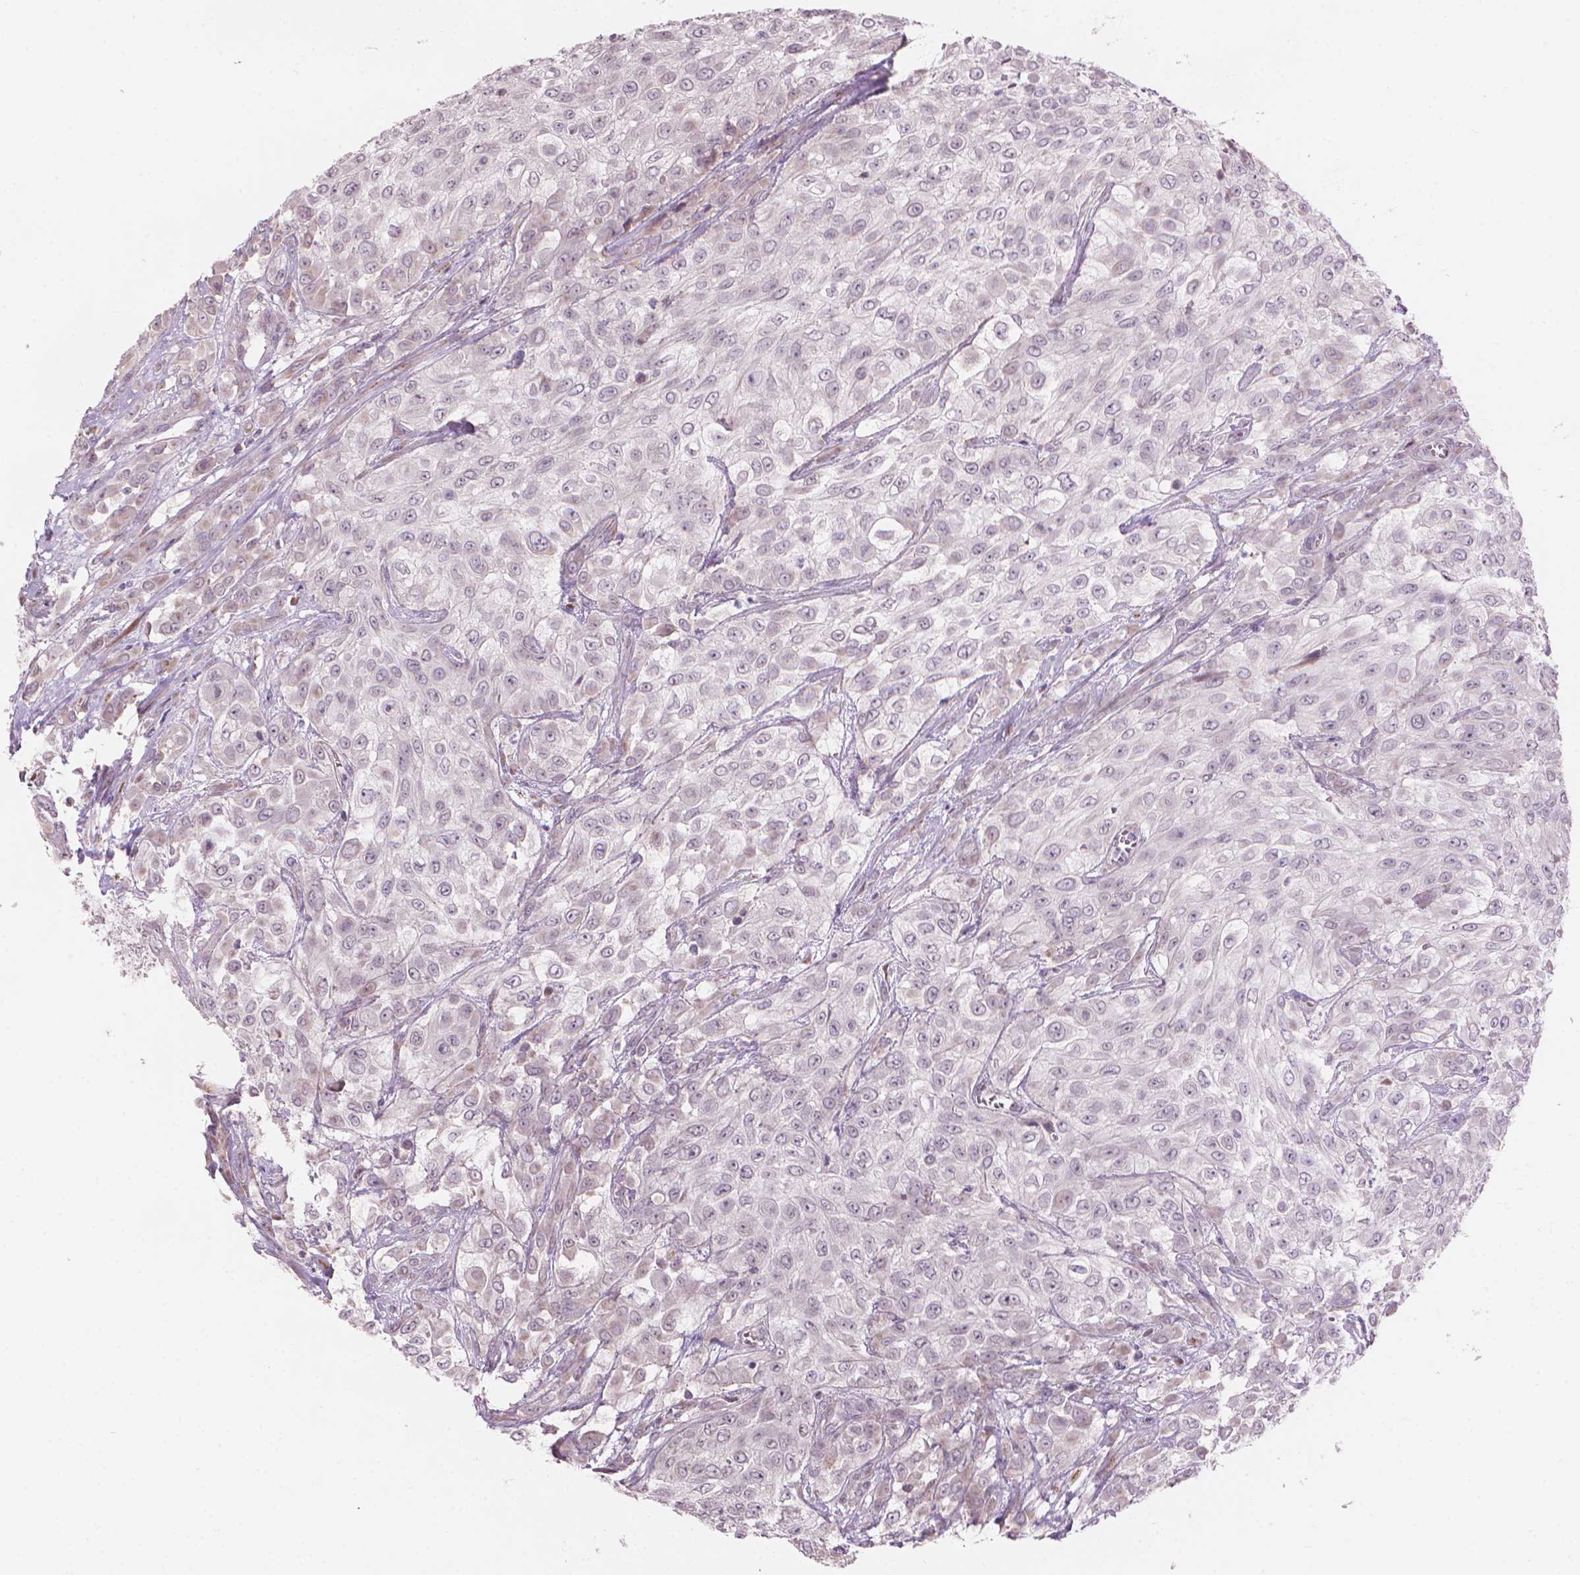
{"staining": {"intensity": "negative", "quantity": "none", "location": "none"}, "tissue": "urothelial cancer", "cell_type": "Tumor cells", "image_type": "cancer", "snomed": [{"axis": "morphology", "description": "Urothelial carcinoma, High grade"}, {"axis": "topography", "description": "Urinary bladder"}], "caption": "IHC photomicrograph of urothelial cancer stained for a protein (brown), which exhibits no expression in tumor cells.", "gene": "IFFO1", "patient": {"sex": "male", "age": 57}}